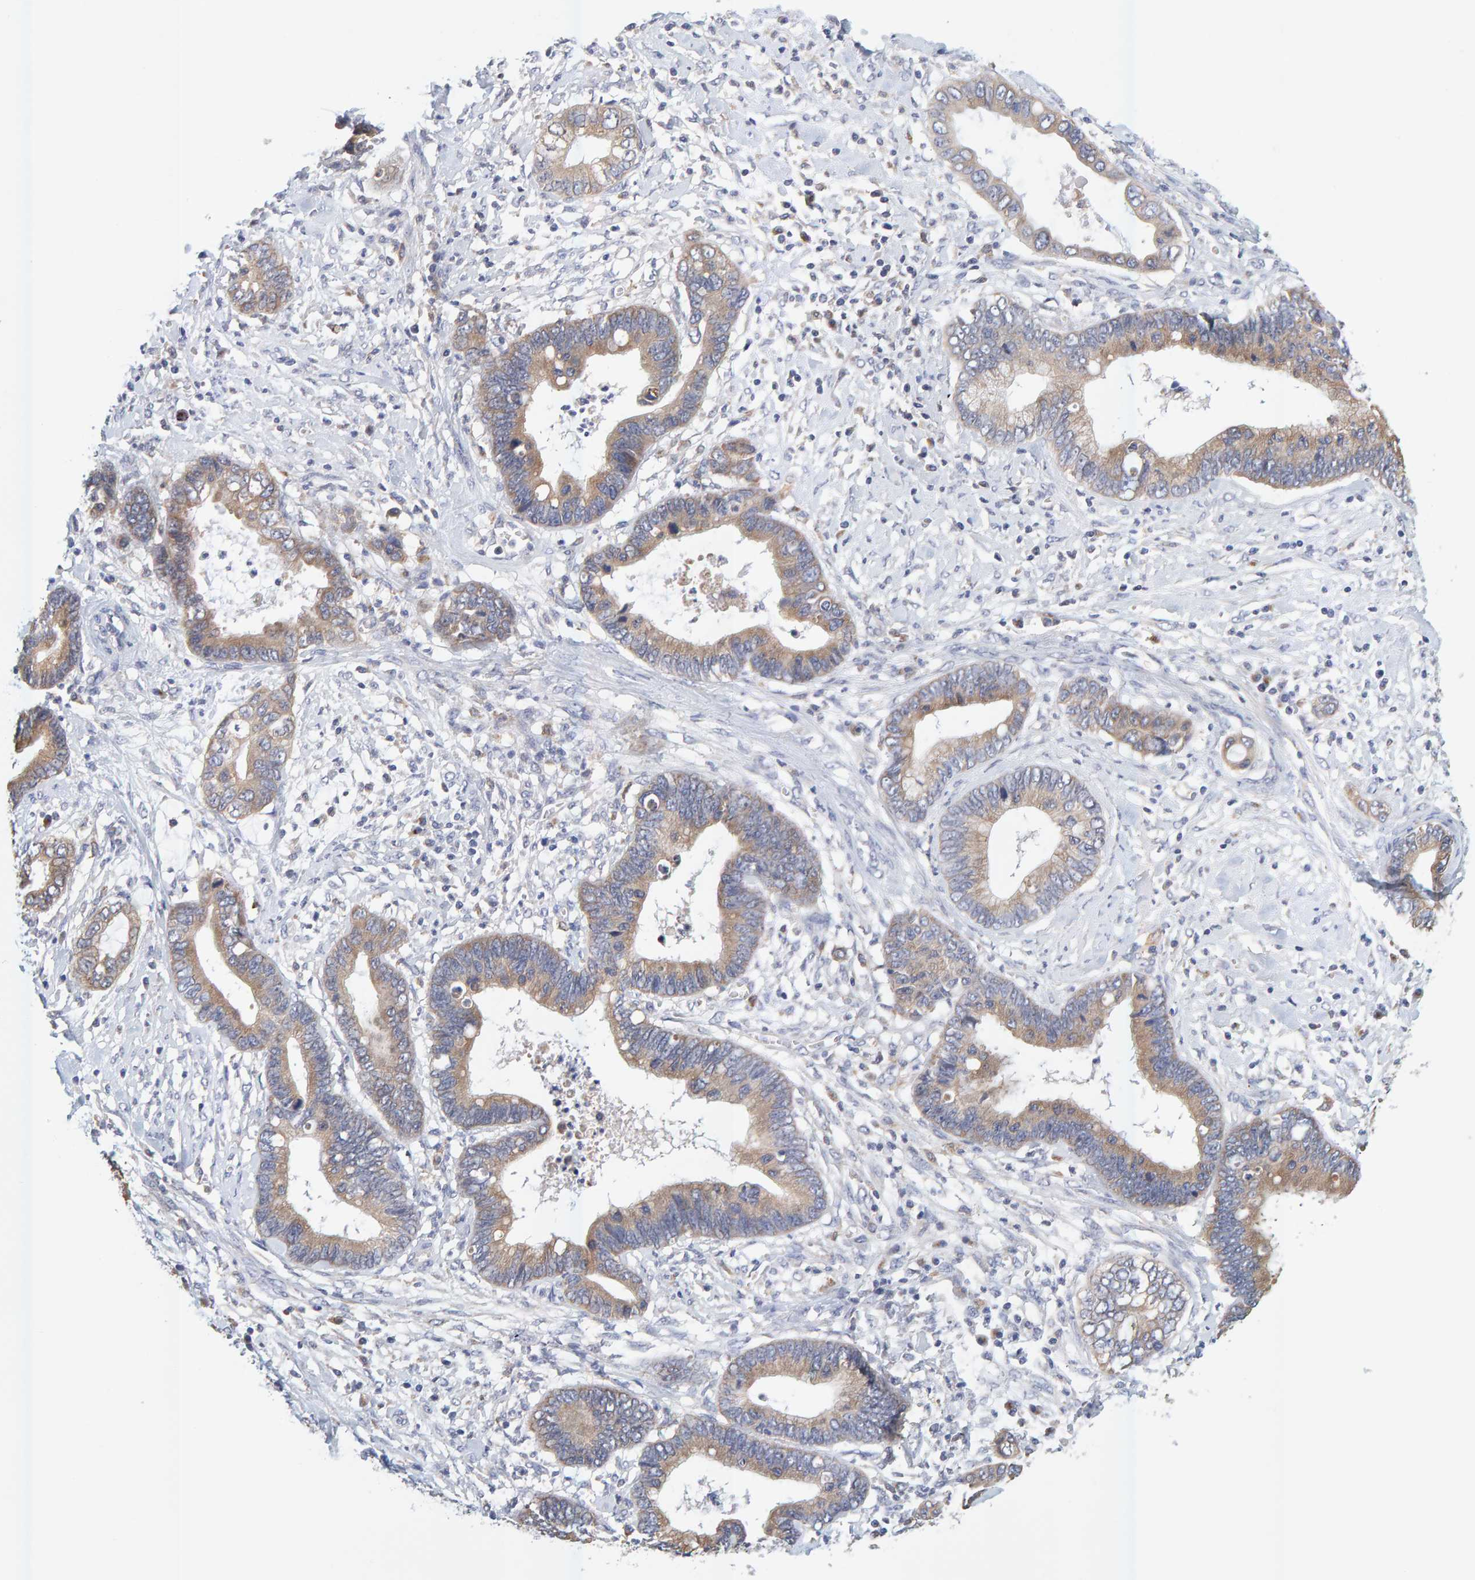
{"staining": {"intensity": "moderate", "quantity": ">75%", "location": "cytoplasmic/membranous"}, "tissue": "cervical cancer", "cell_type": "Tumor cells", "image_type": "cancer", "snomed": [{"axis": "morphology", "description": "Adenocarcinoma, NOS"}, {"axis": "topography", "description": "Cervix"}], "caption": "Cervical cancer stained with DAB (3,3'-diaminobenzidine) IHC displays medium levels of moderate cytoplasmic/membranous staining in approximately >75% of tumor cells. The protein of interest is shown in brown color, while the nuclei are stained blue.", "gene": "SGPL1", "patient": {"sex": "female", "age": 44}}